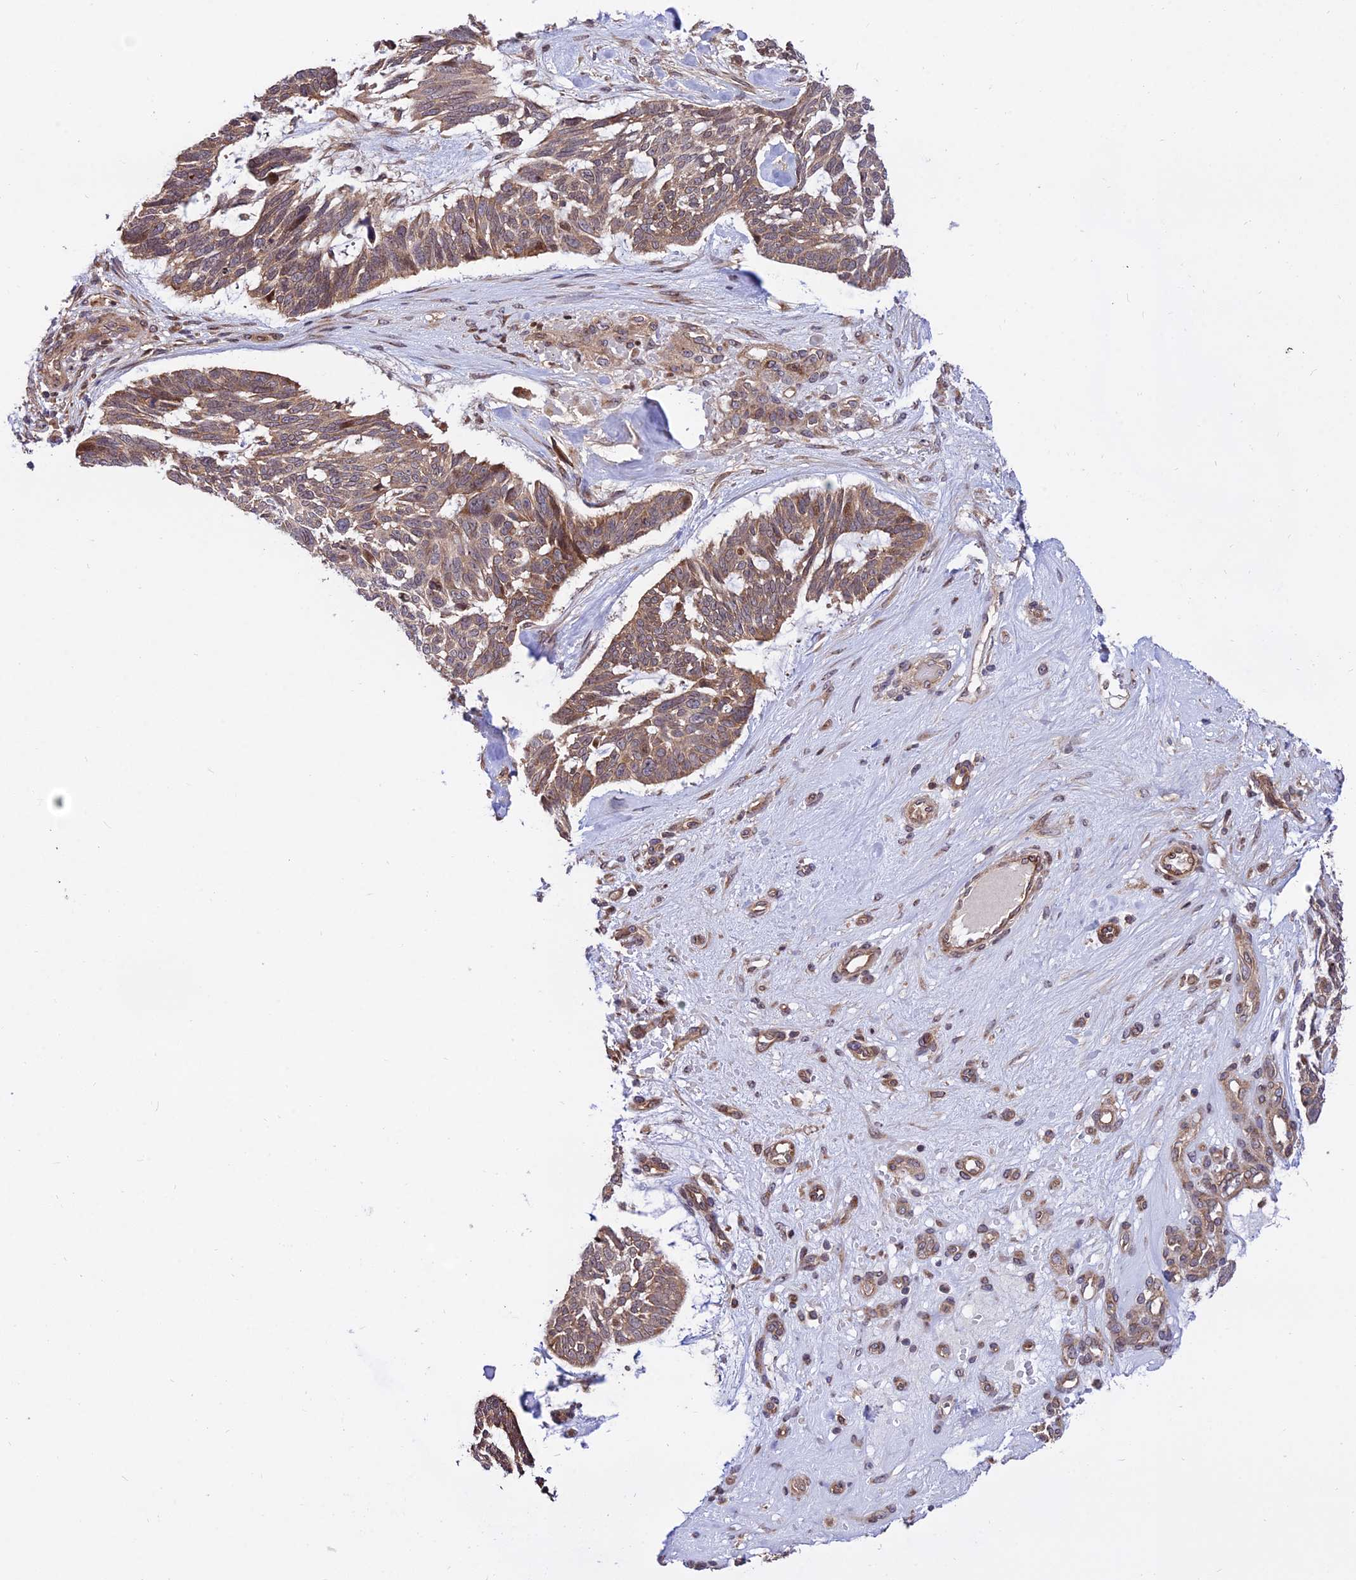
{"staining": {"intensity": "moderate", "quantity": ">75%", "location": "cytoplasmic/membranous,nuclear"}, "tissue": "skin cancer", "cell_type": "Tumor cells", "image_type": "cancer", "snomed": [{"axis": "morphology", "description": "Basal cell carcinoma"}, {"axis": "topography", "description": "Skin"}], "caption": "Skin cancer stained with a brown dye demonstrates moderate cytoplasmic/membranous and nuclear positive staining in about >75% of tumor cells.", "gene": "SMG6", "patient": {"sex": "male", "age": 88}}